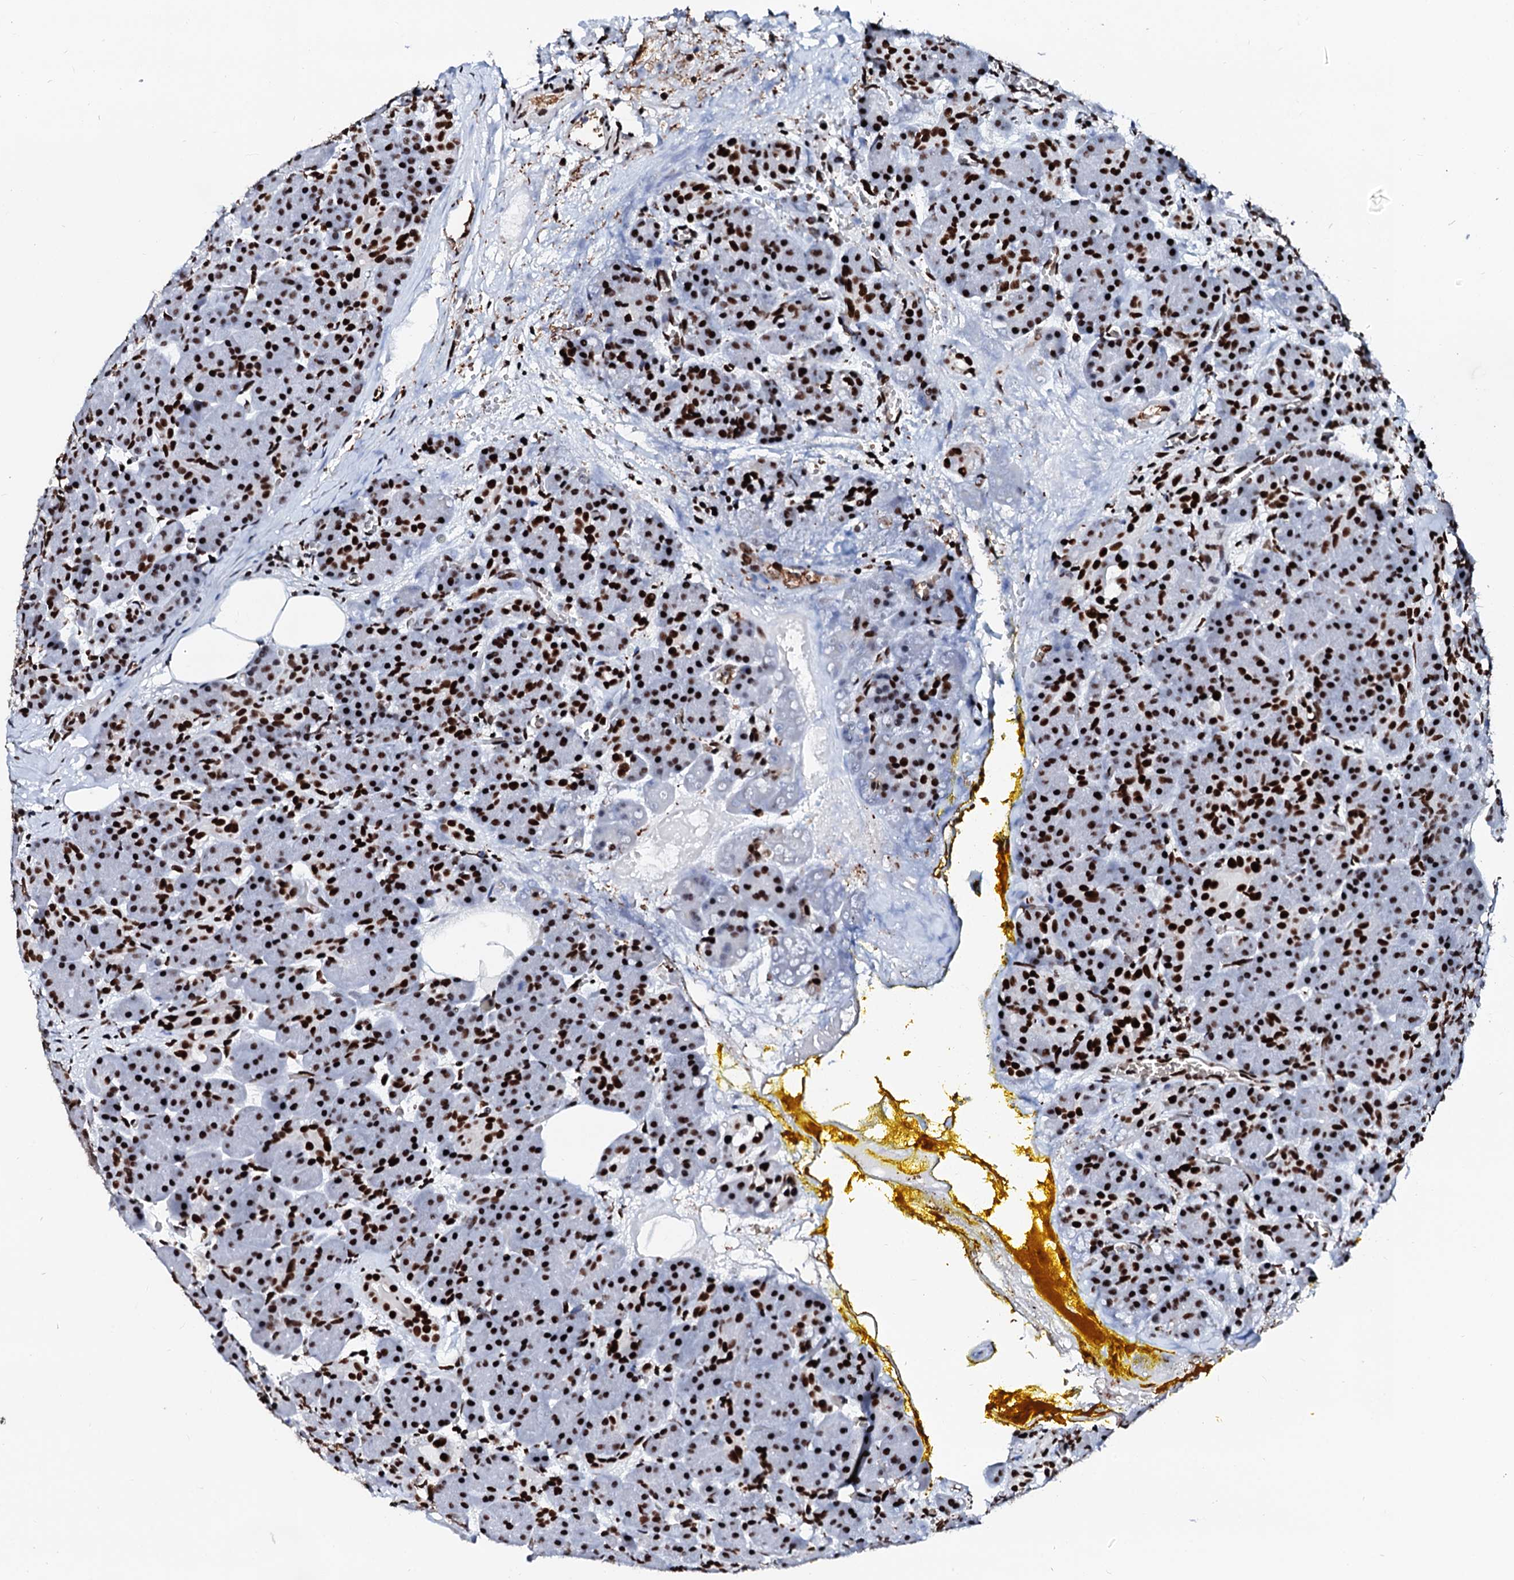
{"staining": {"intensity": "strong", "quantity": ">75%", "location": "nuclear"}, "tissue": "pancreas", "cell_type": "Exocrine glandular cells", "image_type": "normal", "snomed": [{"axis": "morphology", "description": "Normal tissue, NOS"}, {"axis": "topography", "description": "Pancreas"}], "caption": "Protein expression analysis of unremarkable pancreas demonstrates strong nuclear staining in about >75% of exocrine glandular cells. The protein of interest is shown in brown color, while the nuclei are stained blue.", "gene": "RALY", "patient": {"sex": "male", "age": 63}}